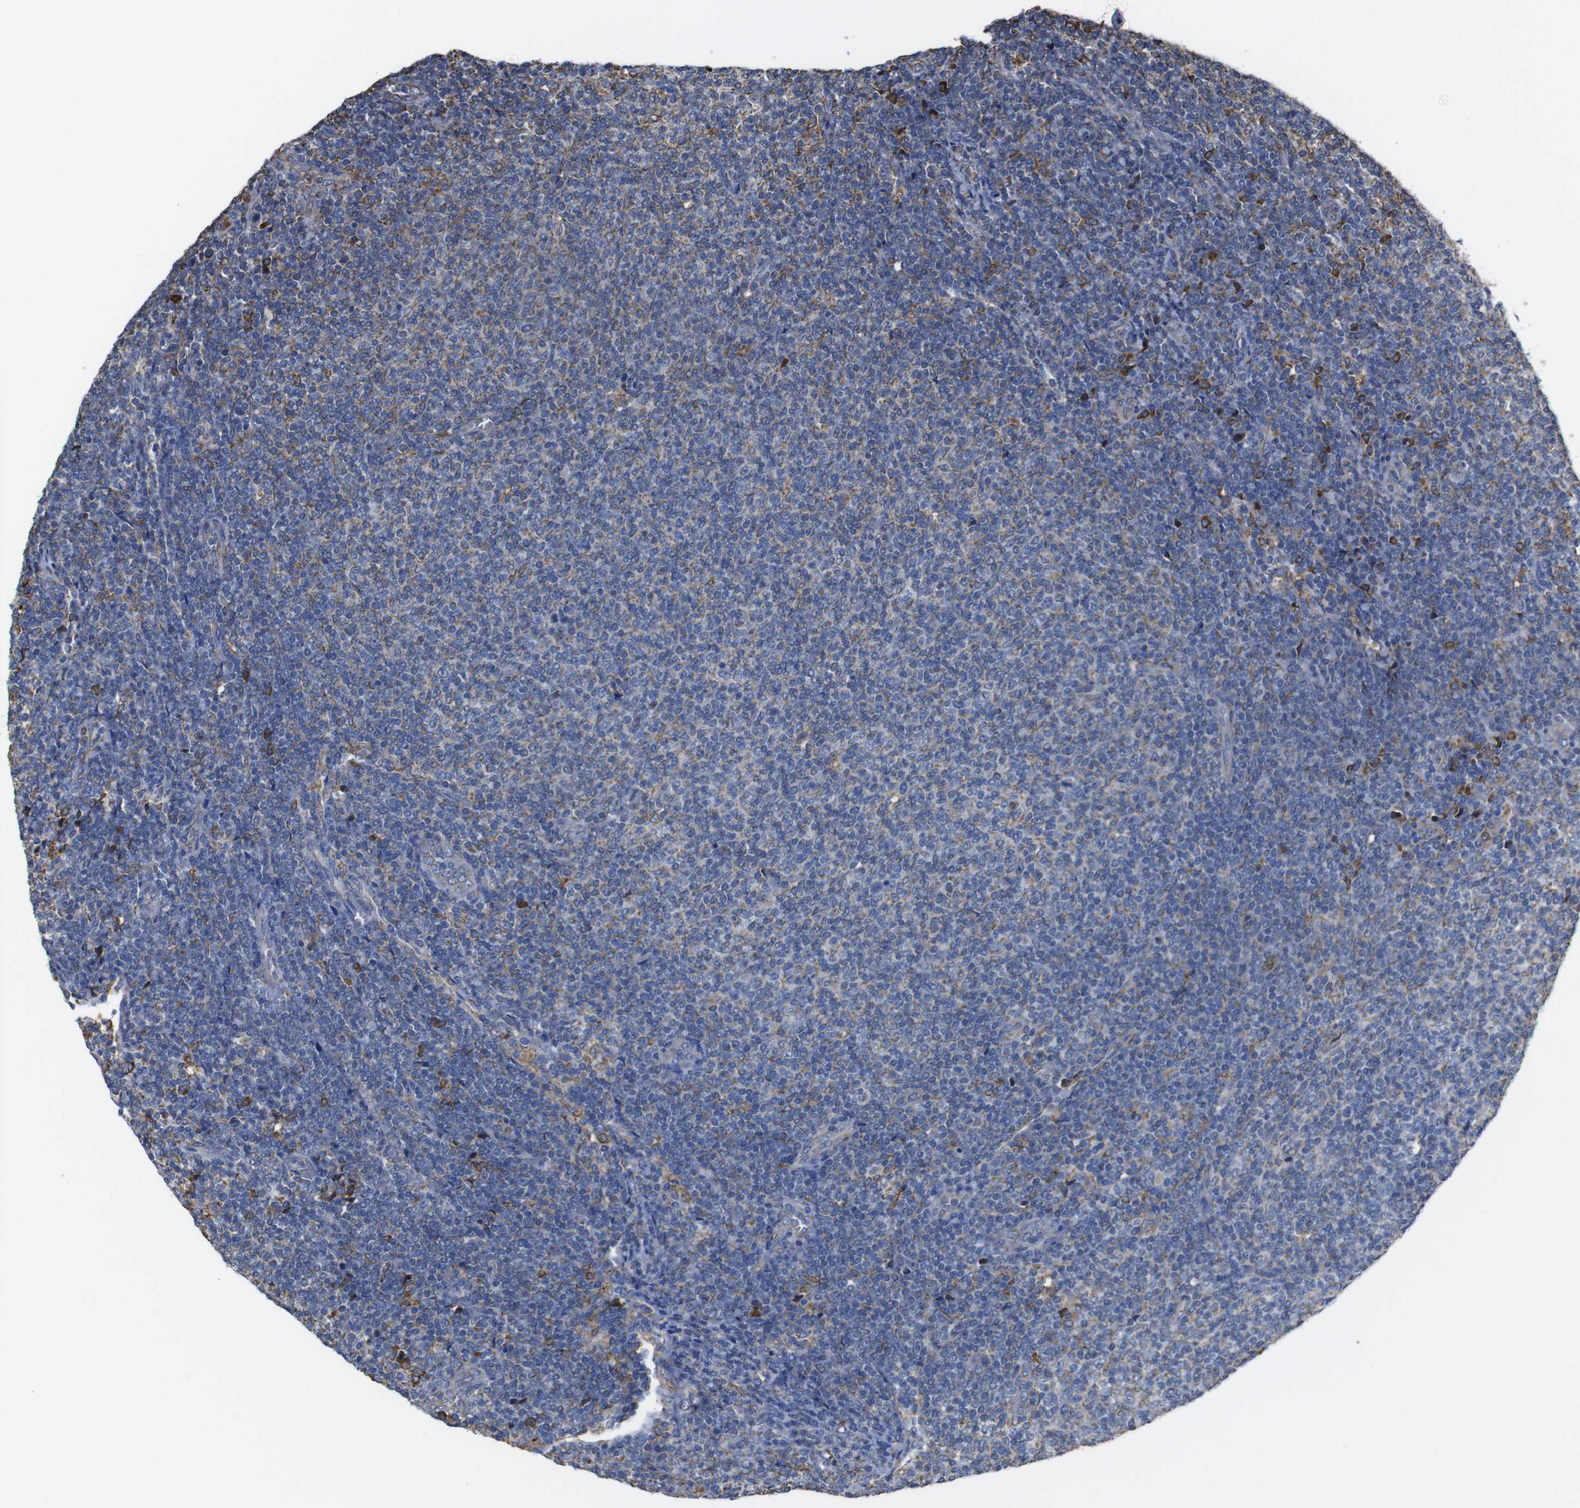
{"staining": {"intensity": "moderate", "quantity": "<25%", "location": "cytoplasmic/membranous"}, "tissue": "lymphoma", "cell_type": "Tumor cells", "image_type": "cancer", "snomed": [{"axis": "morphology", "description": "Malignant lymphoma, non-Hodgkin's type, Low grade"}, {"axis": "topography", "description": "Lymph node"}], "caption": "Human low-grade malignant lymphoma, non-Hodgkin's type stained with a brown dye demonstrates moderate cytoplasmic/membranous positive expression in approximately <25% of tumor cells.", "gene": "PPIB", "patient": {"sex": "male", "age": 66}}